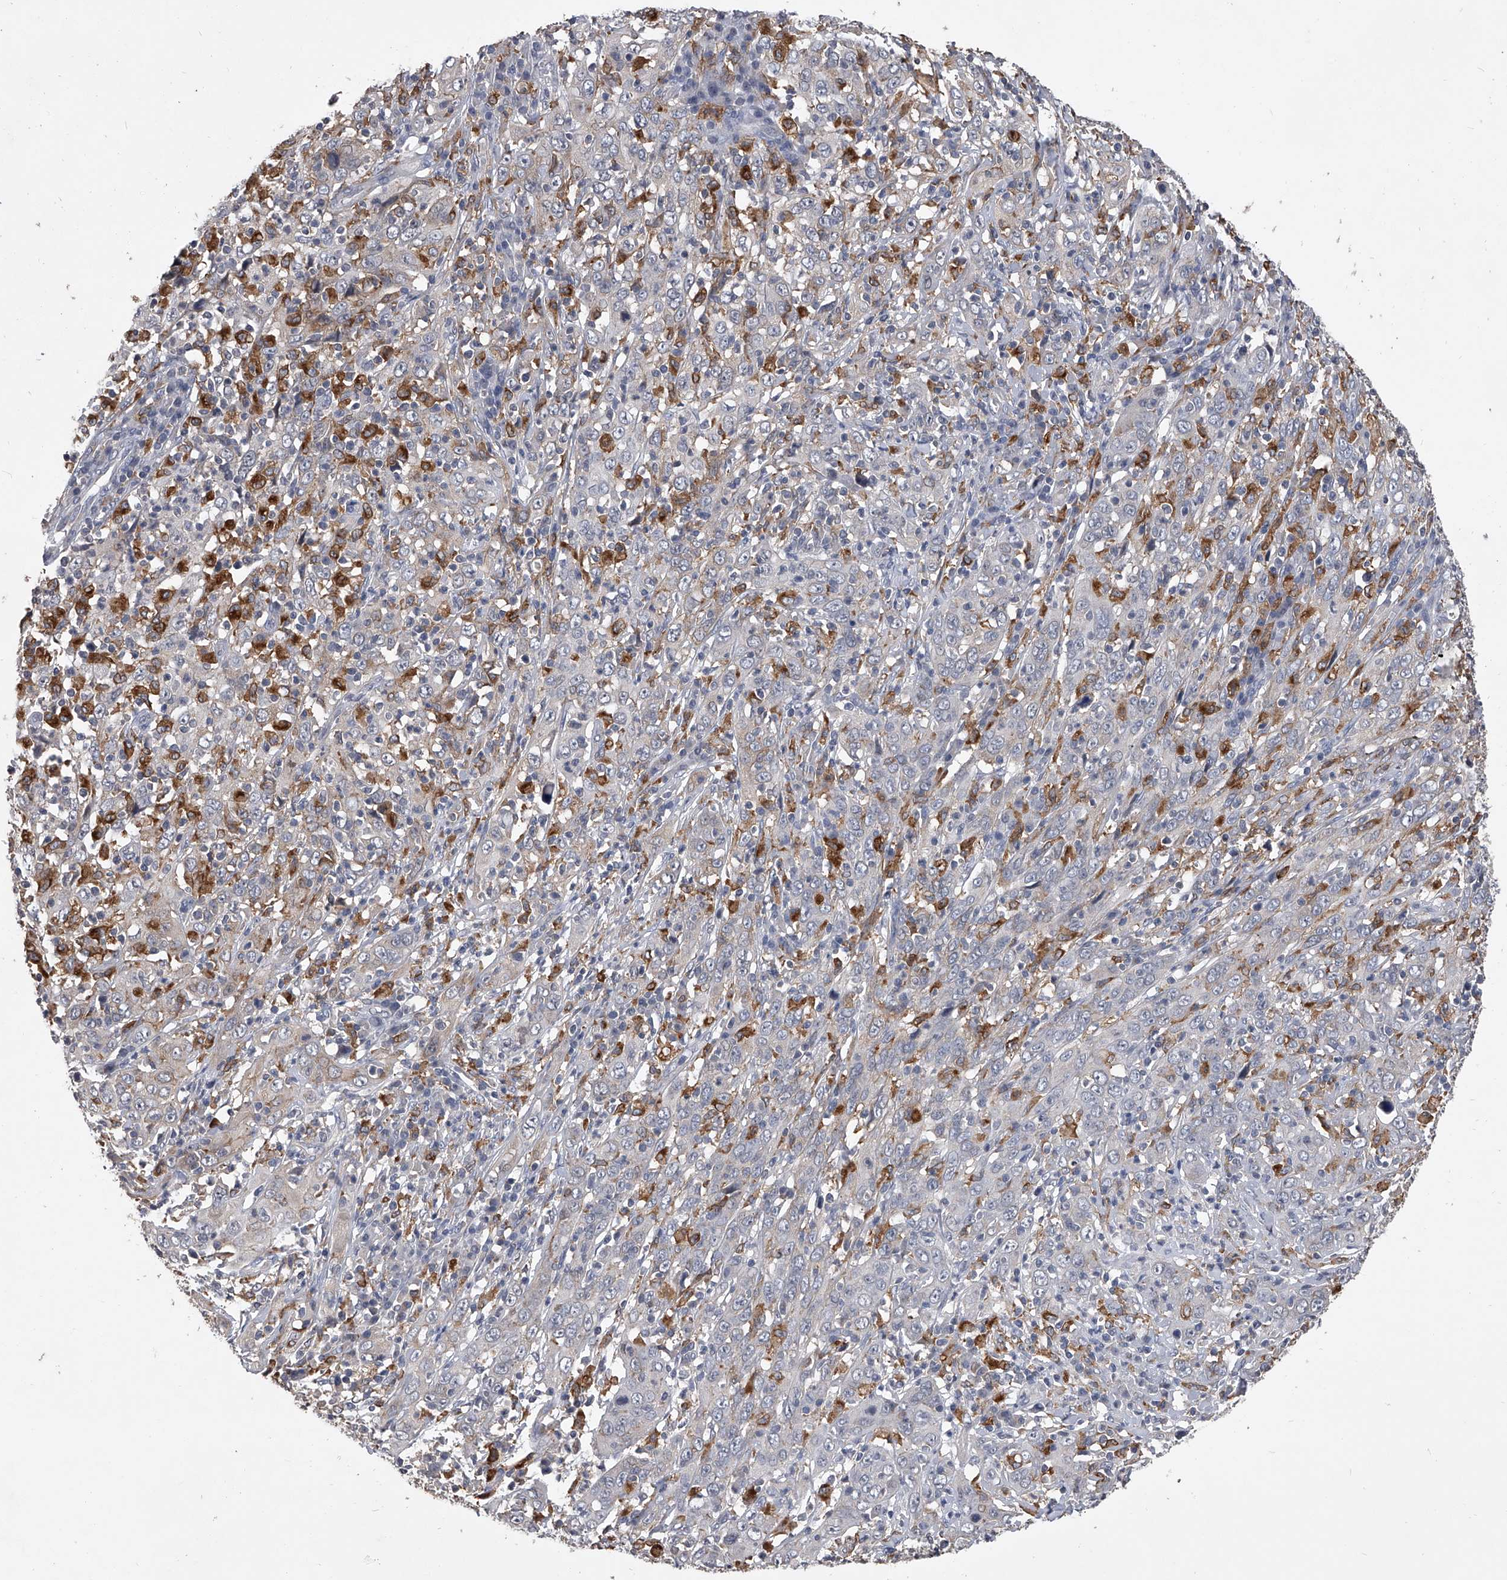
{"staining": {"intensity": "moderate", "quantity": "<25%", "location": "cytoplasmic/membranous"}, "tissue": "cervical cancer", "cell_type": "Tumor cells", "image_type": "cancer", "snomed": [{"axis": "morphology", "description": "Squamous cell carcinoma, NOS"}, {"axis": "topography", "description": "Cervix"}], "caption": "A brown stain highlights moderate cytoplasmic/membranous positivity of a protein in cervical cancer tumor cells.", "gene": "MAP4K3", "patient": {"sex": "female", "age": 46}}